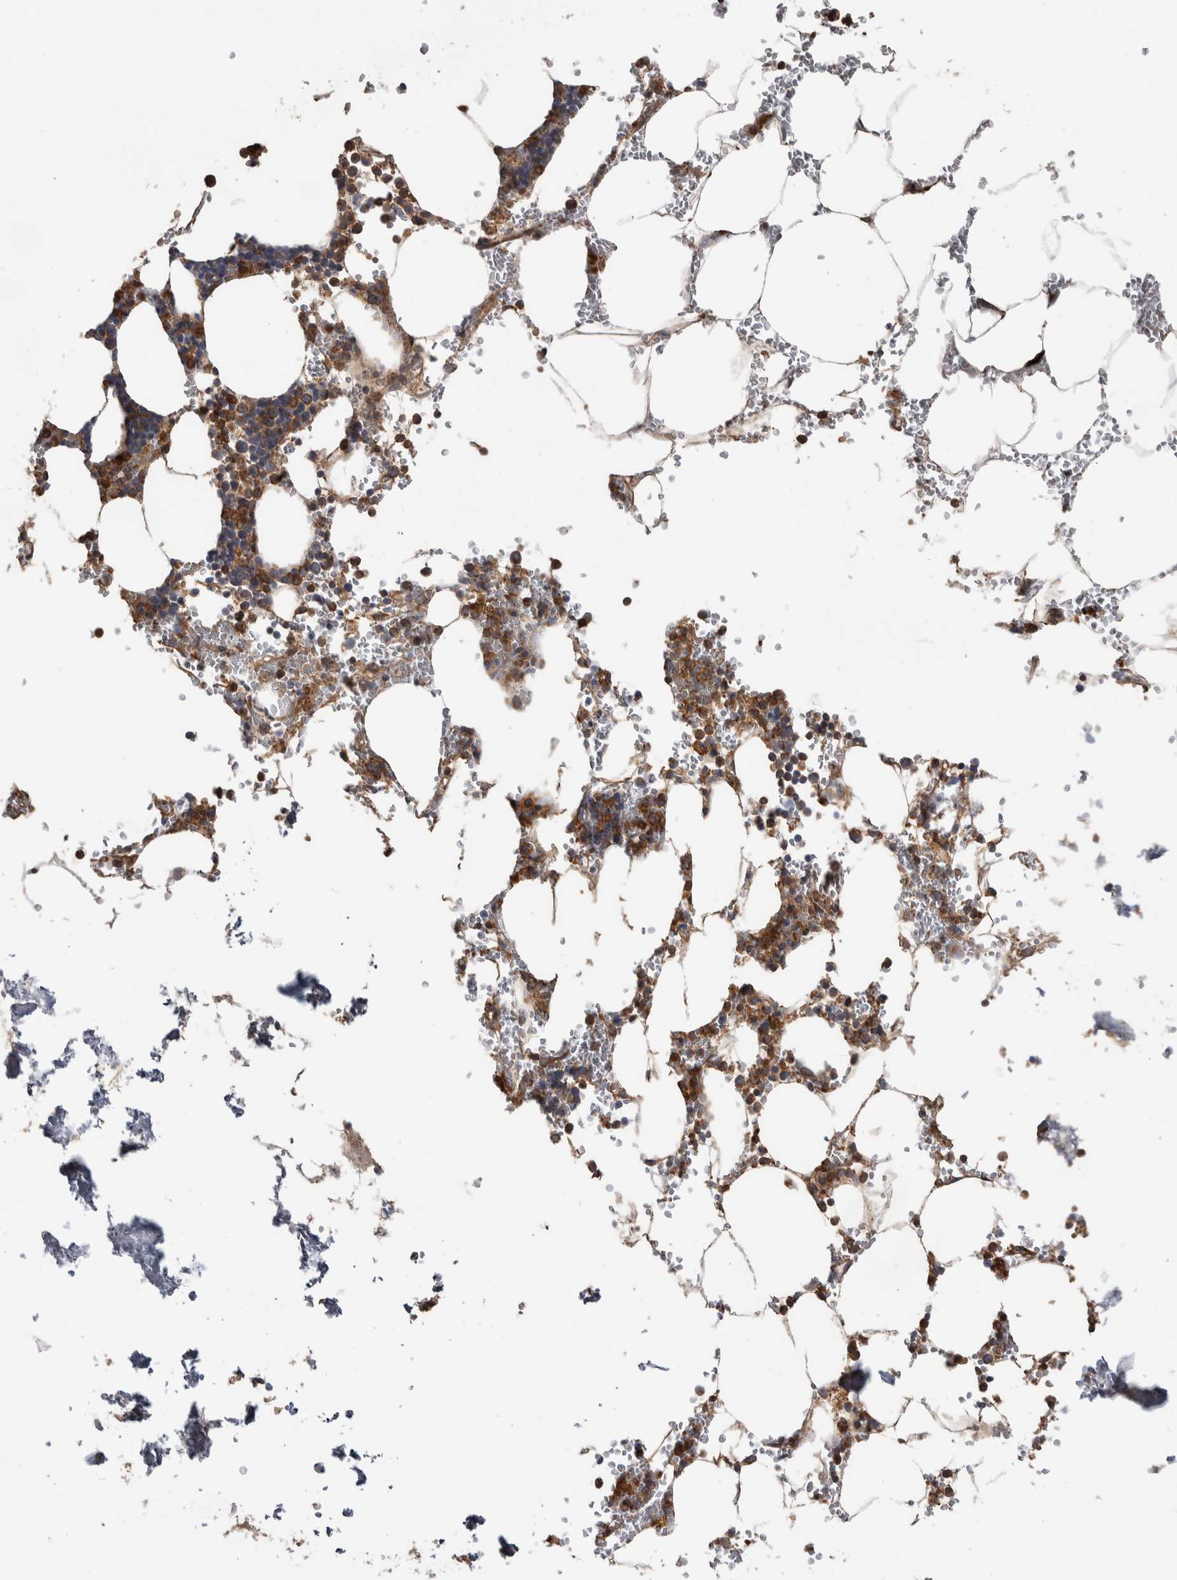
{"staining": {"intensity": "weak", "quantity": ">75%", "location": "cytoplasmic/membranous"}, "tissue": "bone marrow", "cell_type": "Hematopoietic cells", "image_type": "normal", "snomed": [{"axis": "morphology", "description": "Normal tissue, NOS"}, {"axis": "topography", "description": "Bone marrow"}], "caption": "Immunohistochemical staining of benign human bone marrow demonstrates >75% levels of weak cytoplasmic/membranous protein positivity in about >75% of hematopoietic cells.", "gene": "SDCBP", "patient": {"sex": "male", "age": 70}}